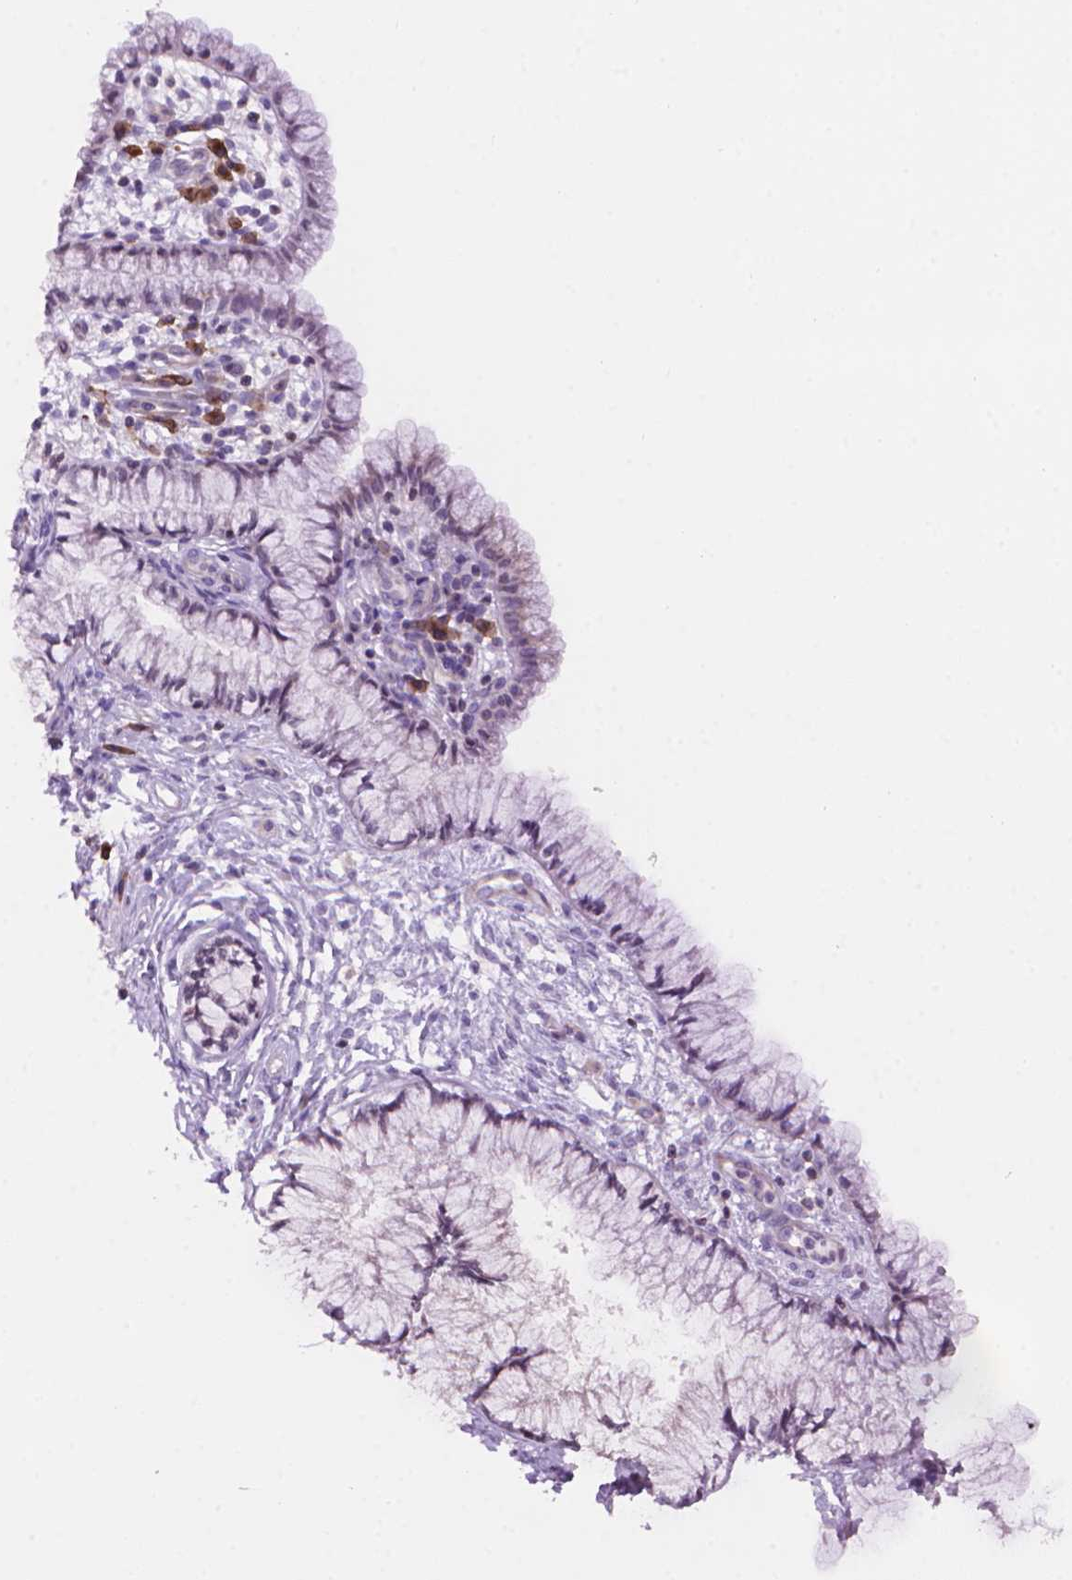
{"staining": {"intensity": "negative", "quantity": "none", "location": "none"}, "tissue": "cervix", "cell_type": "Glandular cells", "image_type": "normal", "snomed": [{"axis": "morphology", "description": "Normal tissue, NOS"}, {"axis": "topography", "description": "Cervix"}], "caption": "Glandular cells show no significant expression in unremarkable cervix. (DAB immunohistochemistry (IHC), high magnification).", "gene": "TMEM184A", "patient": {"sex": "female", "age": 37}}